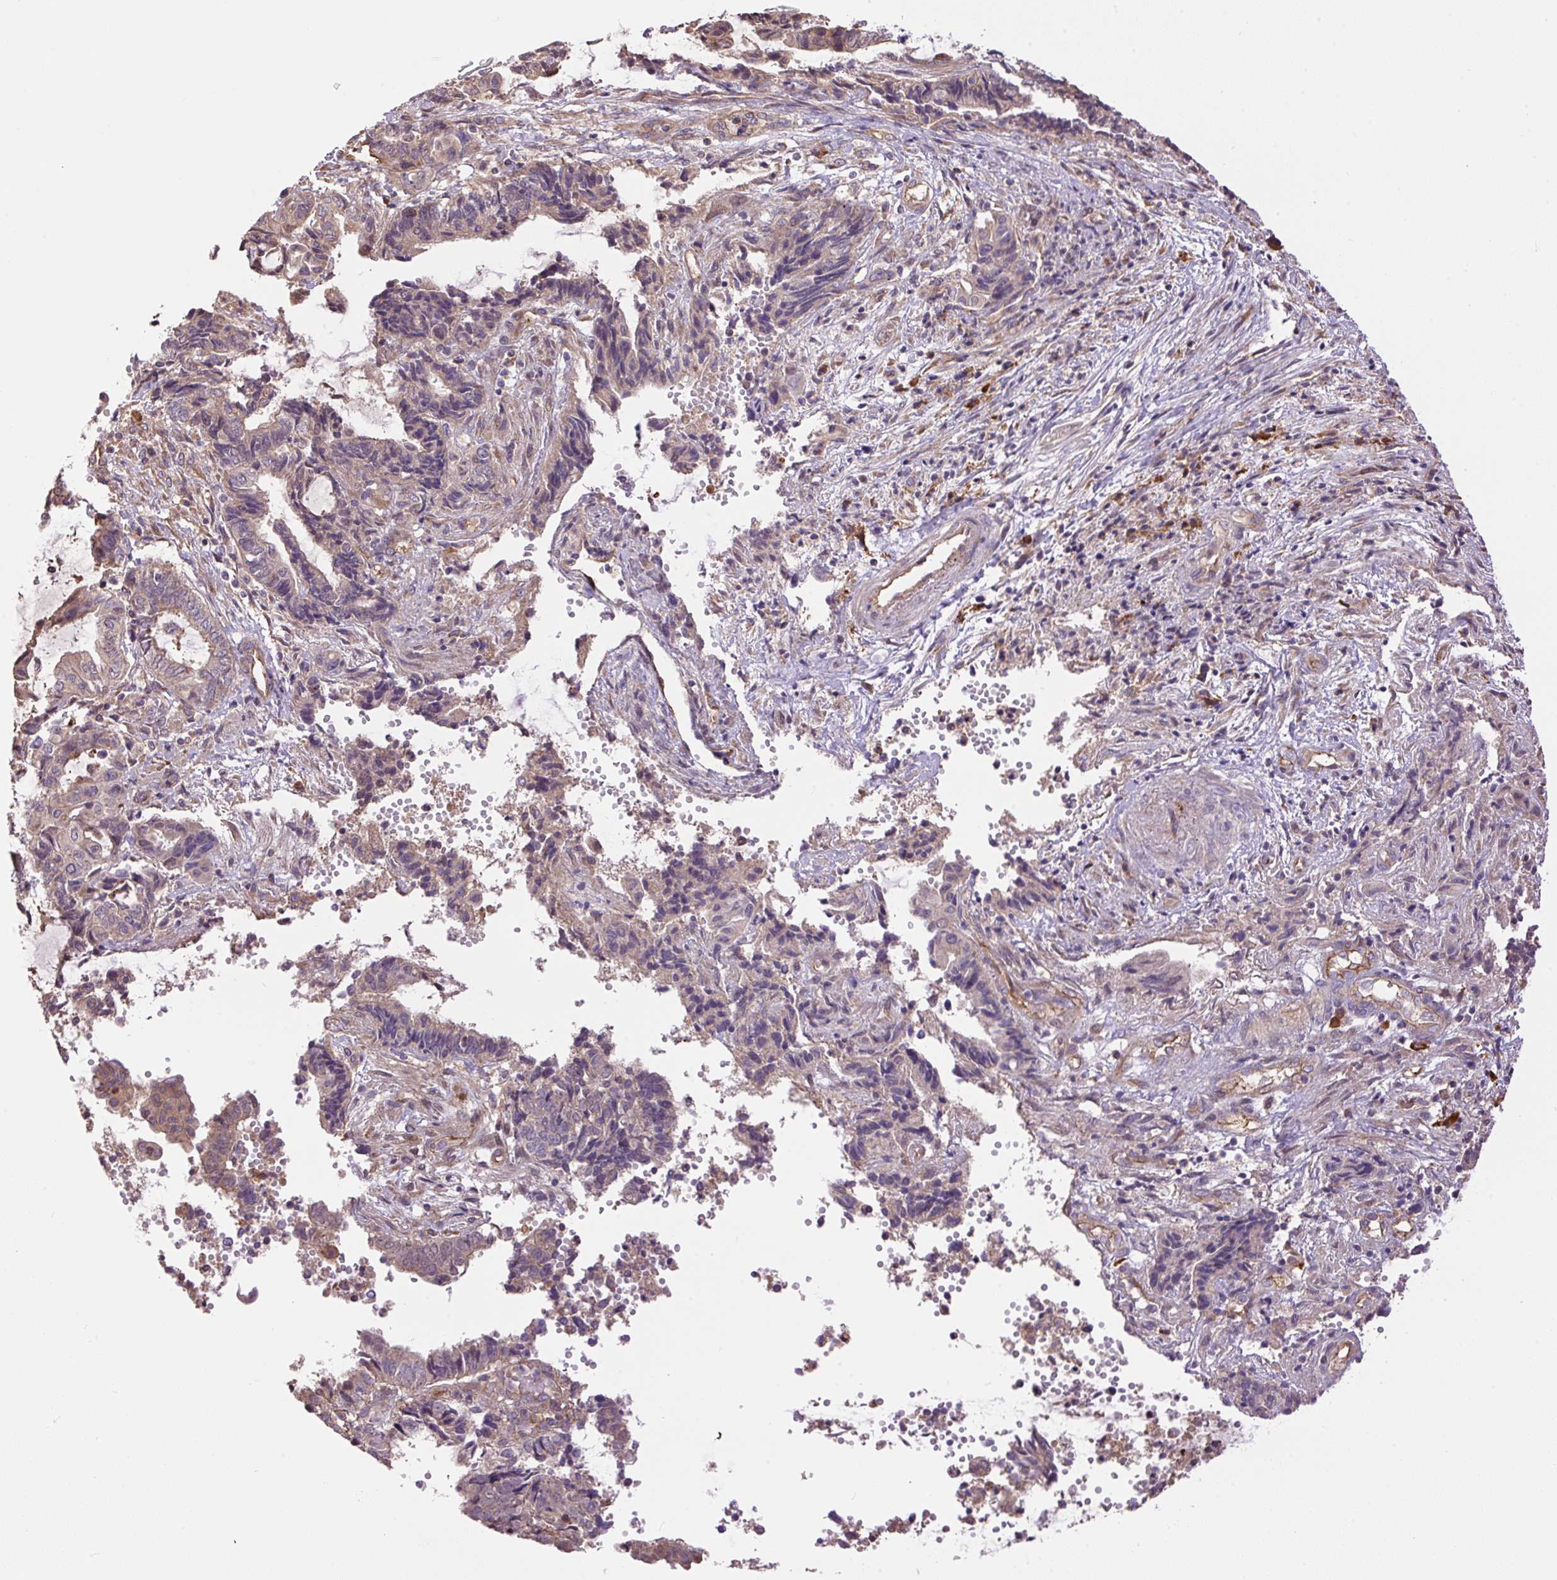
{"staining": {"intensity": "weak", "quantity": "25%-75%", "location": "cytoplasmic/membranous"}, "tissue": "endometrial cancer", "cell_type": "Tumor cells", "image_type": "cancer", "snomed": [{"axis": "morphology", "description": "Adenocarcinoma, NOS"}, {"axis": "topography", "description": "Uterus"}, {"axis": "topography", "description": "Endometrium"}], "caption": "Tumor cells reveal low levels of weak cytoplasmic/membranous positivity in approximately 25%-75% of cells in human endometrial cancer.", "gene": "PPME1", "patient": {"sex": "female", "age": 70}}